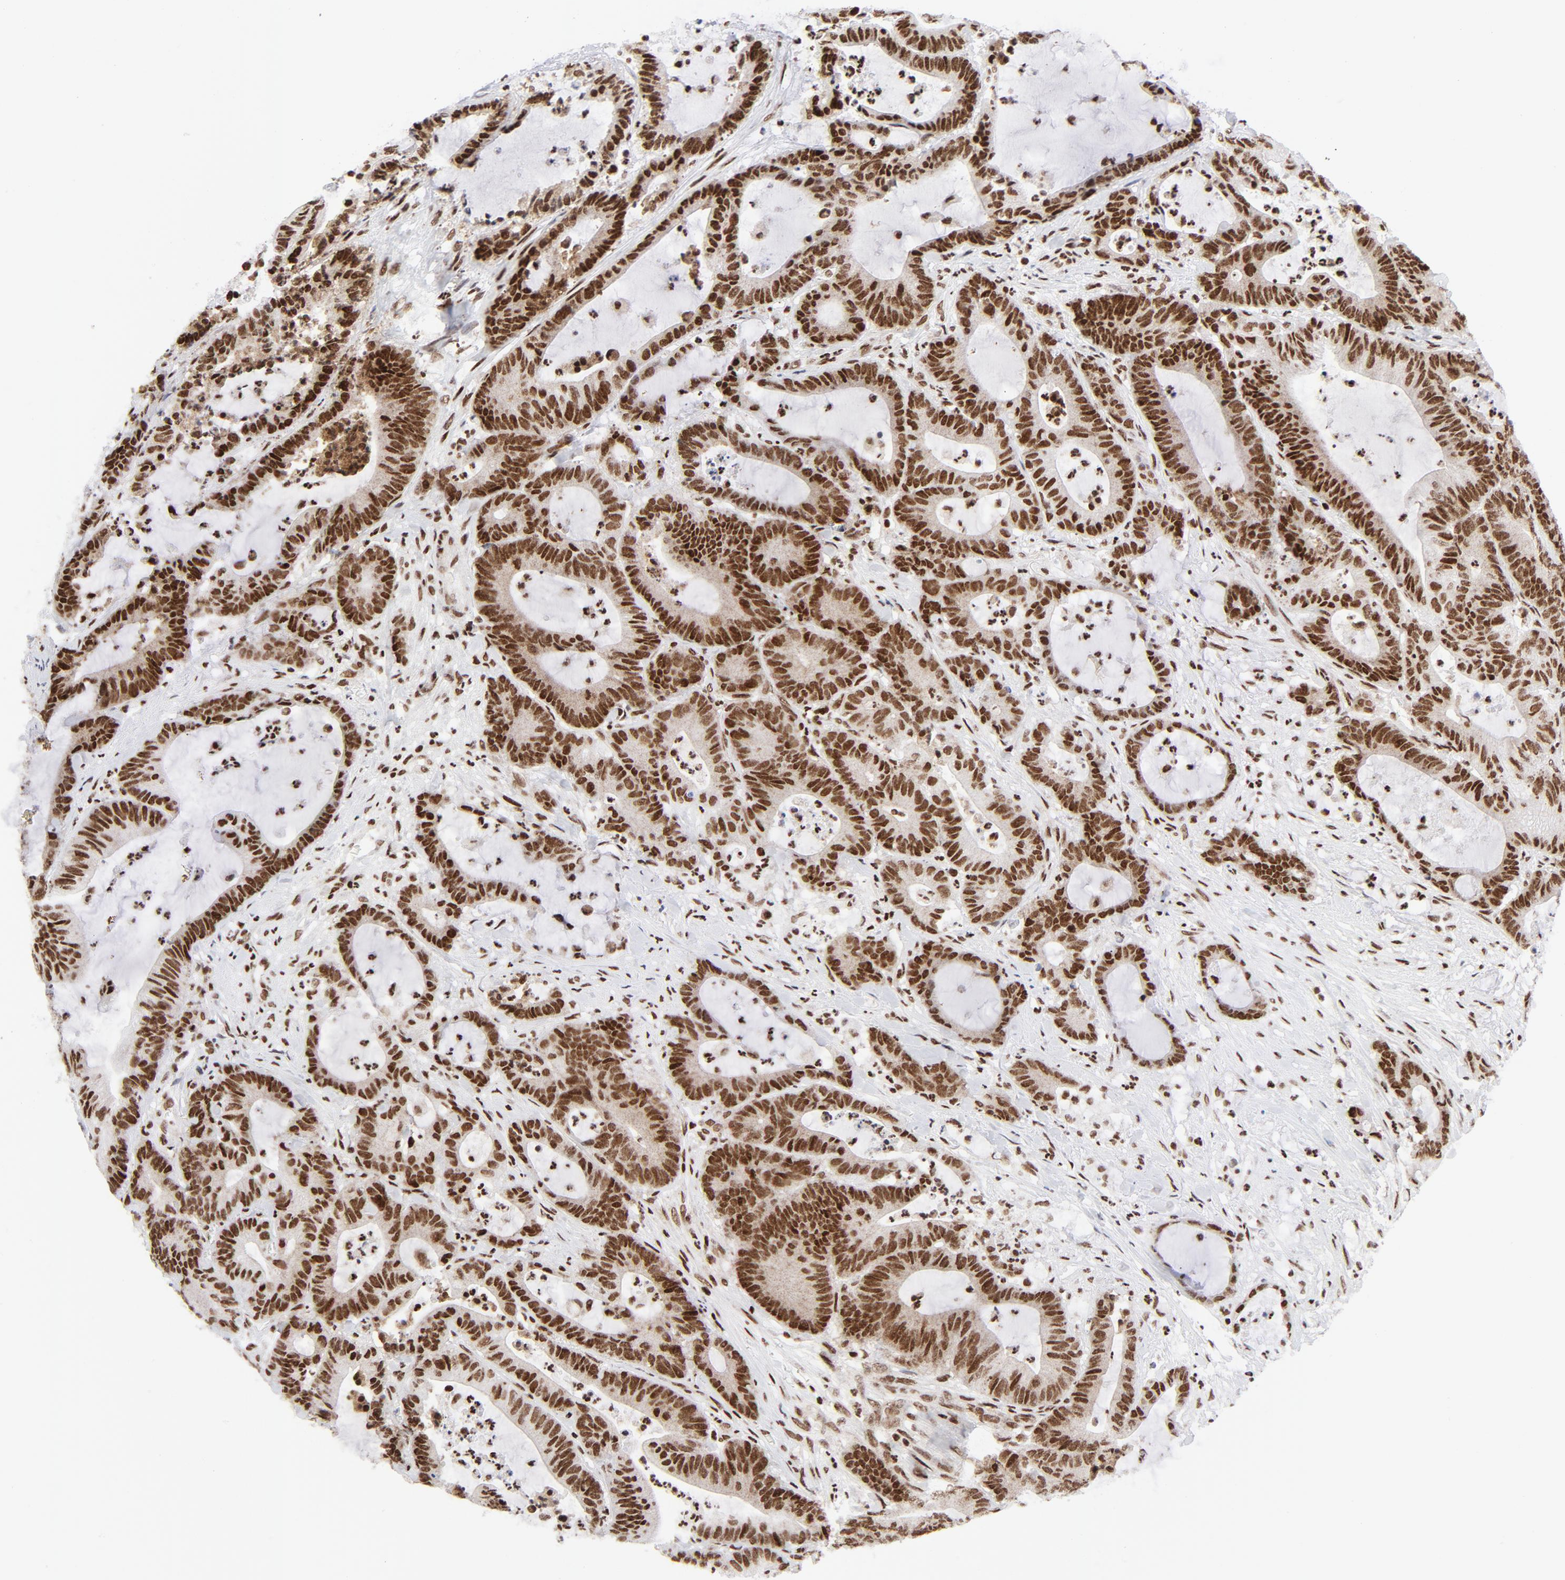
{"staining": {"intensity": "strong", "quantity": ">75%", "location": "nuclear"}, "tissue": "colorectal cancer", "cell_type": "Tumor cells", "image_type": "cancer", "snomed": [{"axis": "morphology", "description": "Adenocarcinoma, NOS"}, {"axis": "topography", "description": "Colon"}], "caption": "Immunohistochemistry photomicrograph of human colorectal adenocarcinoma stained for a protein (brown), which demonstrates high levels of strong nuclear positivity in approximately >75% of tumor cells.", "gene": "NFYB", "patient": {"sex": "female", "age": 84}}